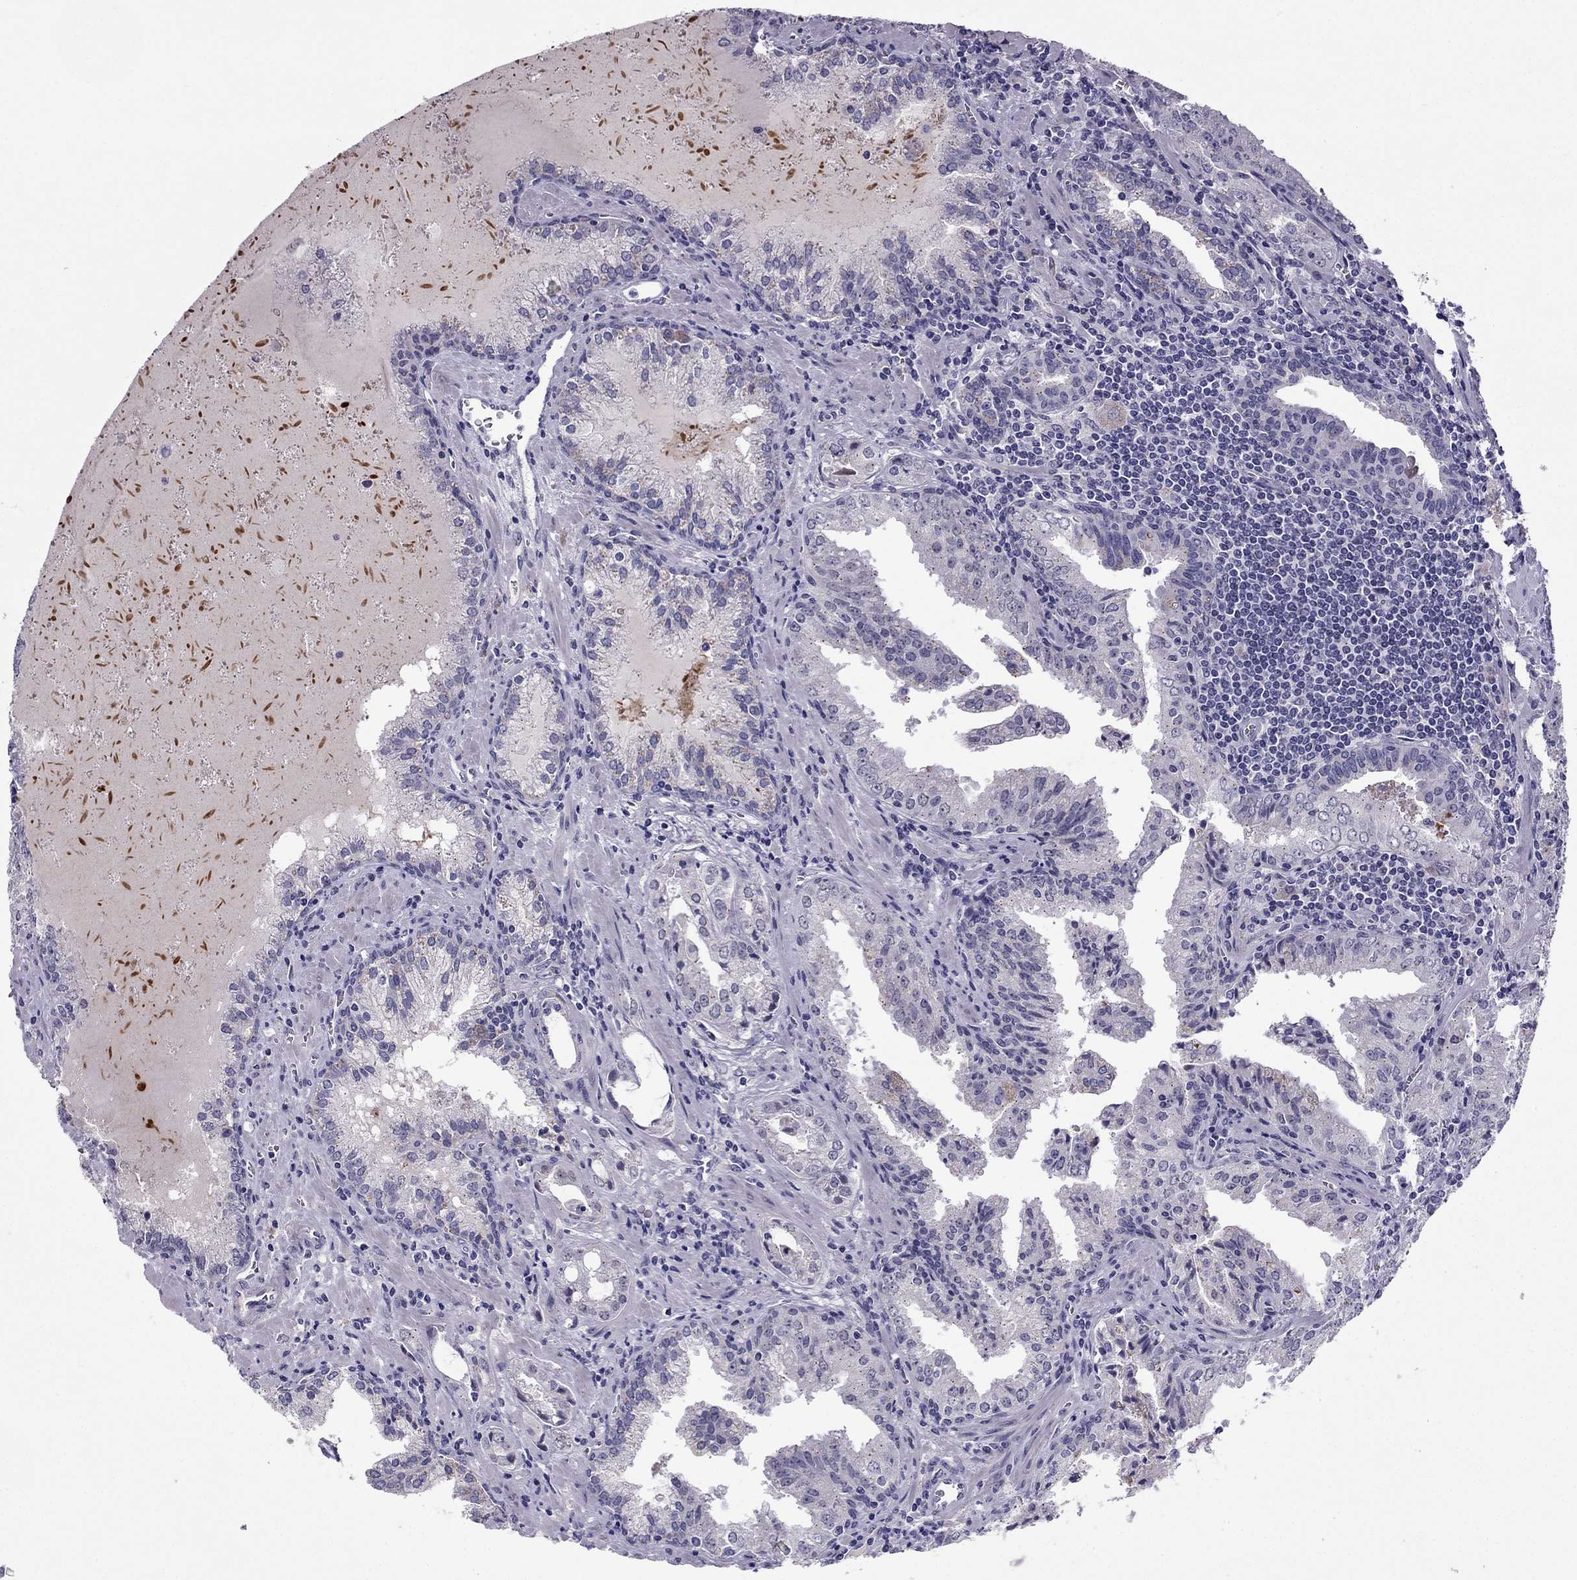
{"staining": {"intensity": "negative", "quantity": "none", "location": "none"}, "tissue": "prostate cancer", "cell_type": "Tumor cells", "image_type": "cancer", "snomed": [{"axis": "morphology", "description": "Adenocarcinoma, High grade"}, {"axis": "topography", "description": "Prostate"}], "caption": "IHC histopathology image of neoplastic tissue: human prostate cancer (adenocarcinoma (high-grade)) stained with DAB exhibits no significant protein positivity in tumor cells.", "gene": "MYBPH", "patient": {"sex": "male", "age": 68}}